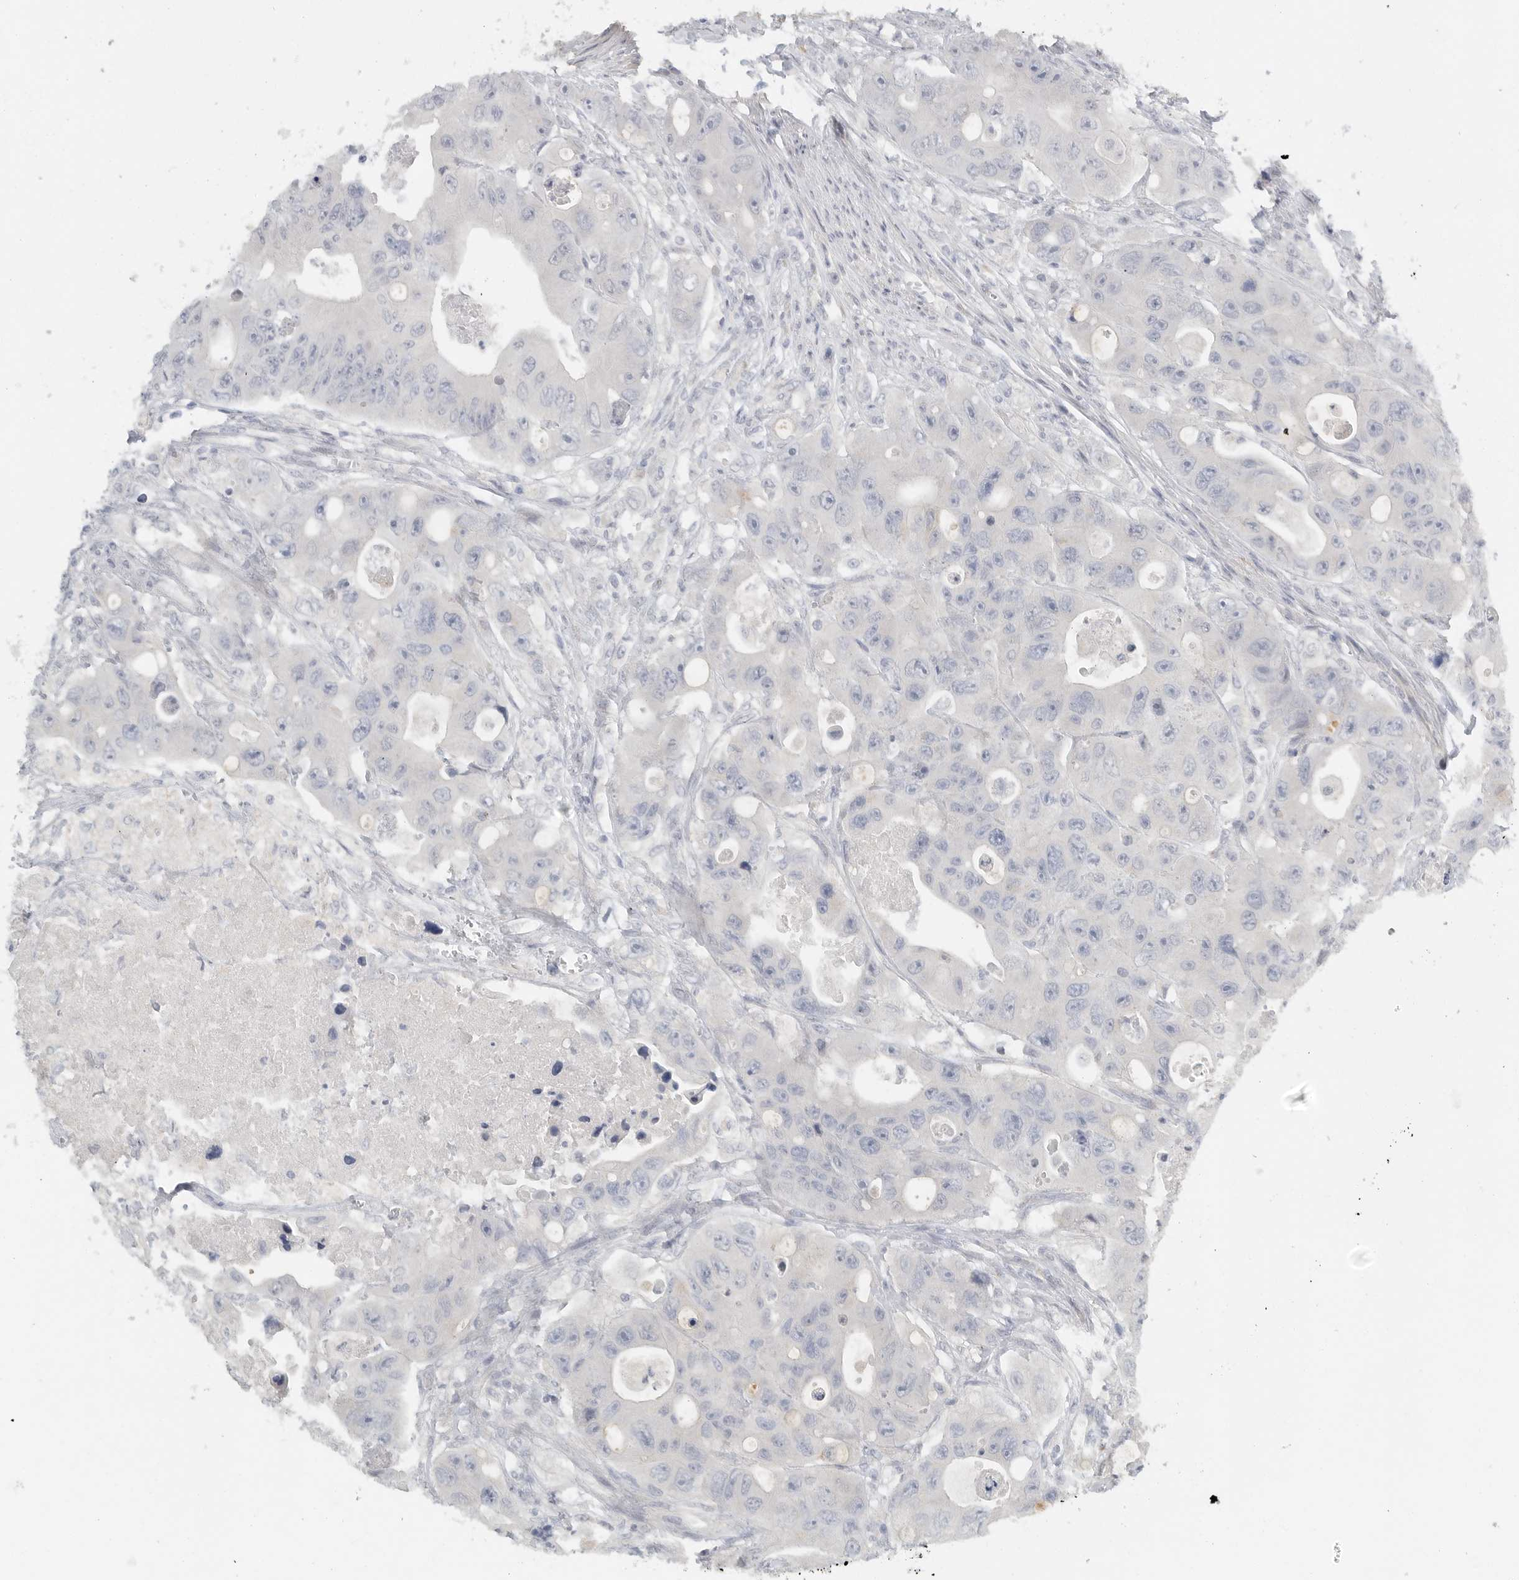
{"staining": {"intensity": "negative", "quantity": "none", "location": "none"}, "tissue": "colorectal cancer", "cell_type": "Tumor cells", "image_type": "cancer", "snomed": [{"axis": "morphology", "description": "Adenocarcinoma, NOS"}, {"axis": "topography", "description": "Colon"}], "caption": "Immunohistochemical staining of colorectal cancer shows no significant staining in tumor cells. (DAB immunohistochemistry (IHC) visualized using brightfield microscopy, high magnification).", "gene": "PAM", "patient": {"sex": "female", "age": 46}}